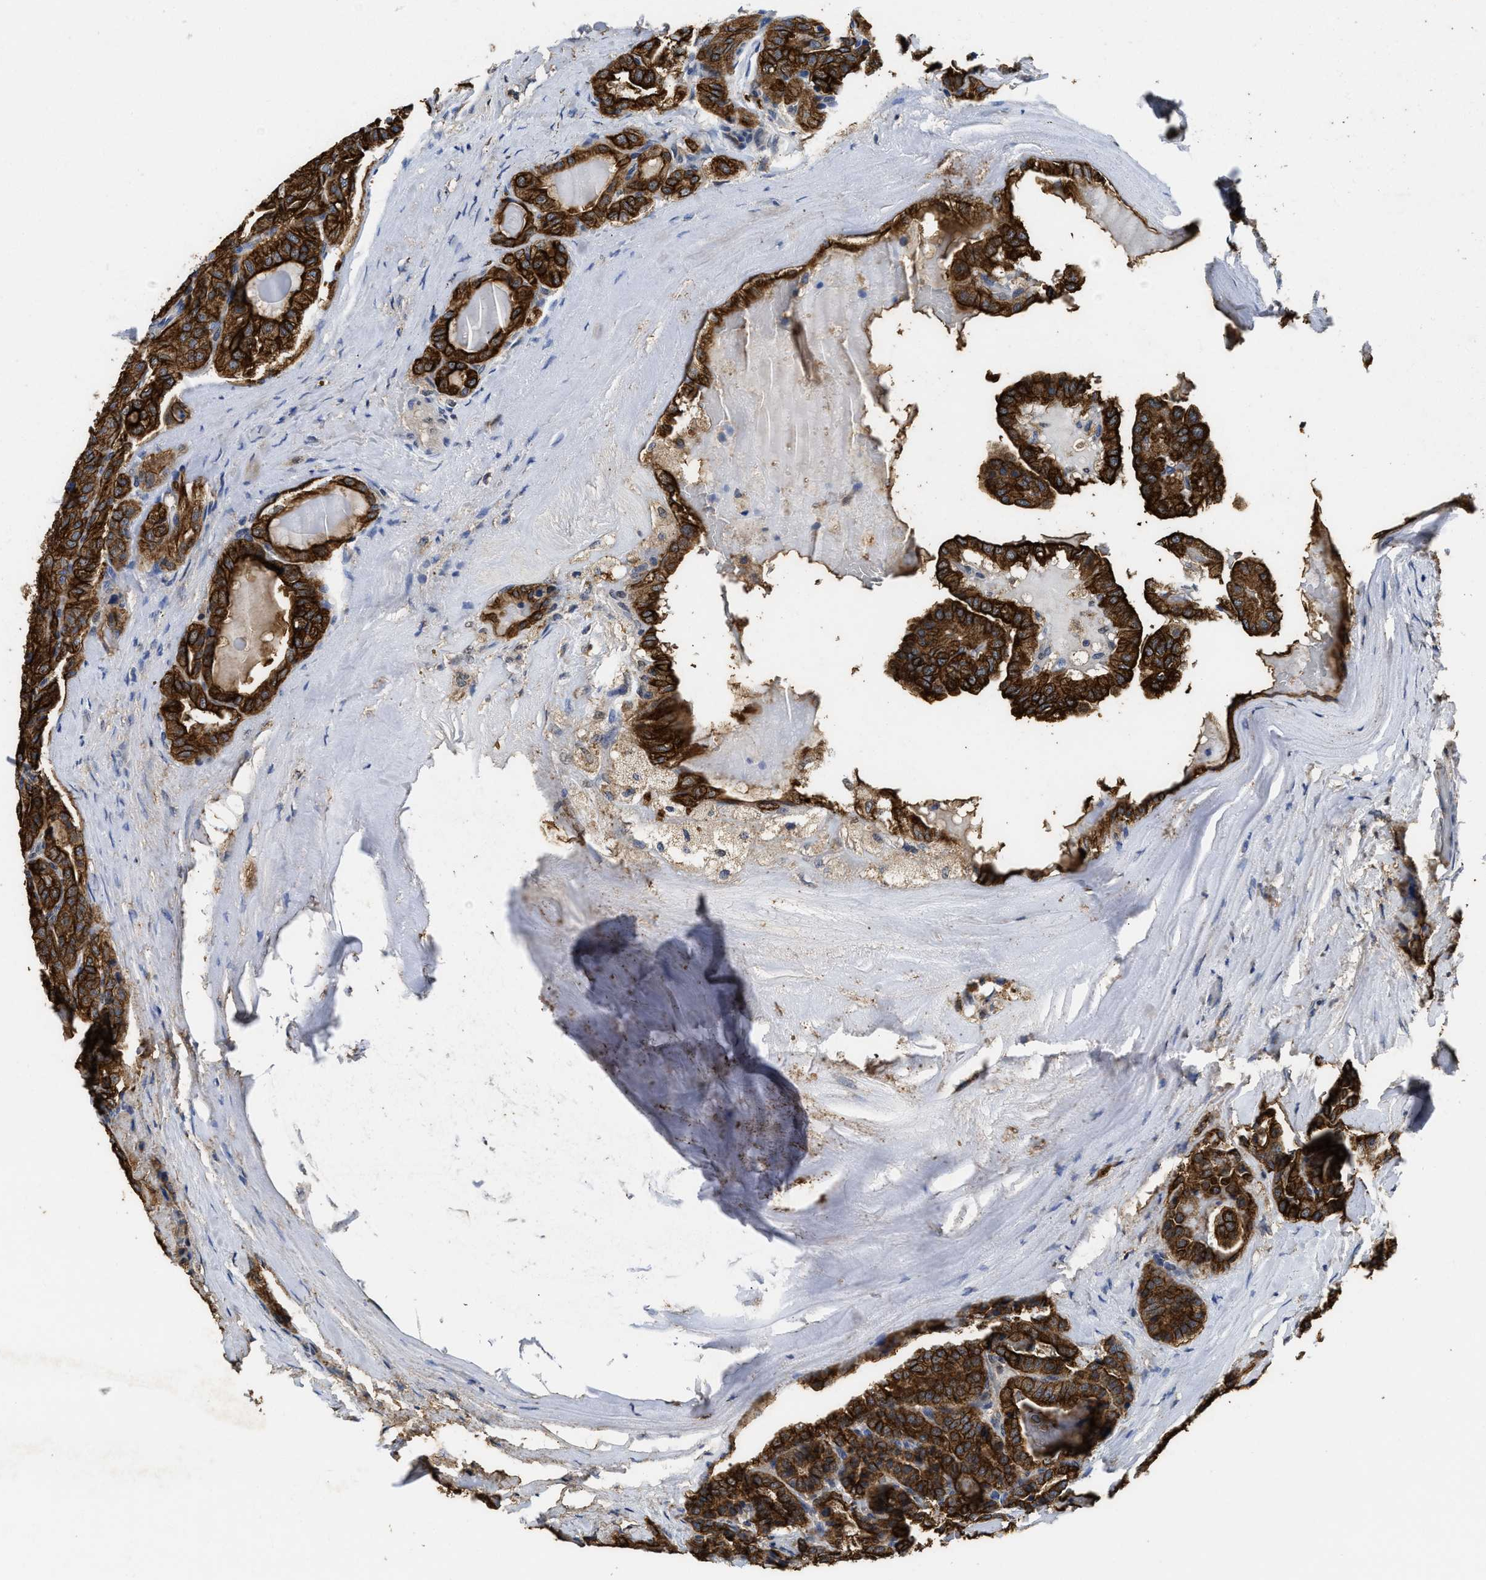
{"staining": {"intensity": "strong", "quantity": ">75%", "location": "cytoplasmic/membranous"}, "tissue": "thyroid cancer", "cell_type": "Tumor cells", "image_type": "cancer", "snomed": [{"axis": "morphology", "description": "Papillary adenocarcinoma, NOS"}, {"axis": "topography", "description": "Thyroid gland"}], "caption": "Immunohistochemistry of human thyroid cancer displays high levels of strong cytoplasmic/membranous staining in approximately >75% of tumor cells.", "gene": "CTNNA1", "patient": {"sex": "male", "age": 77}}